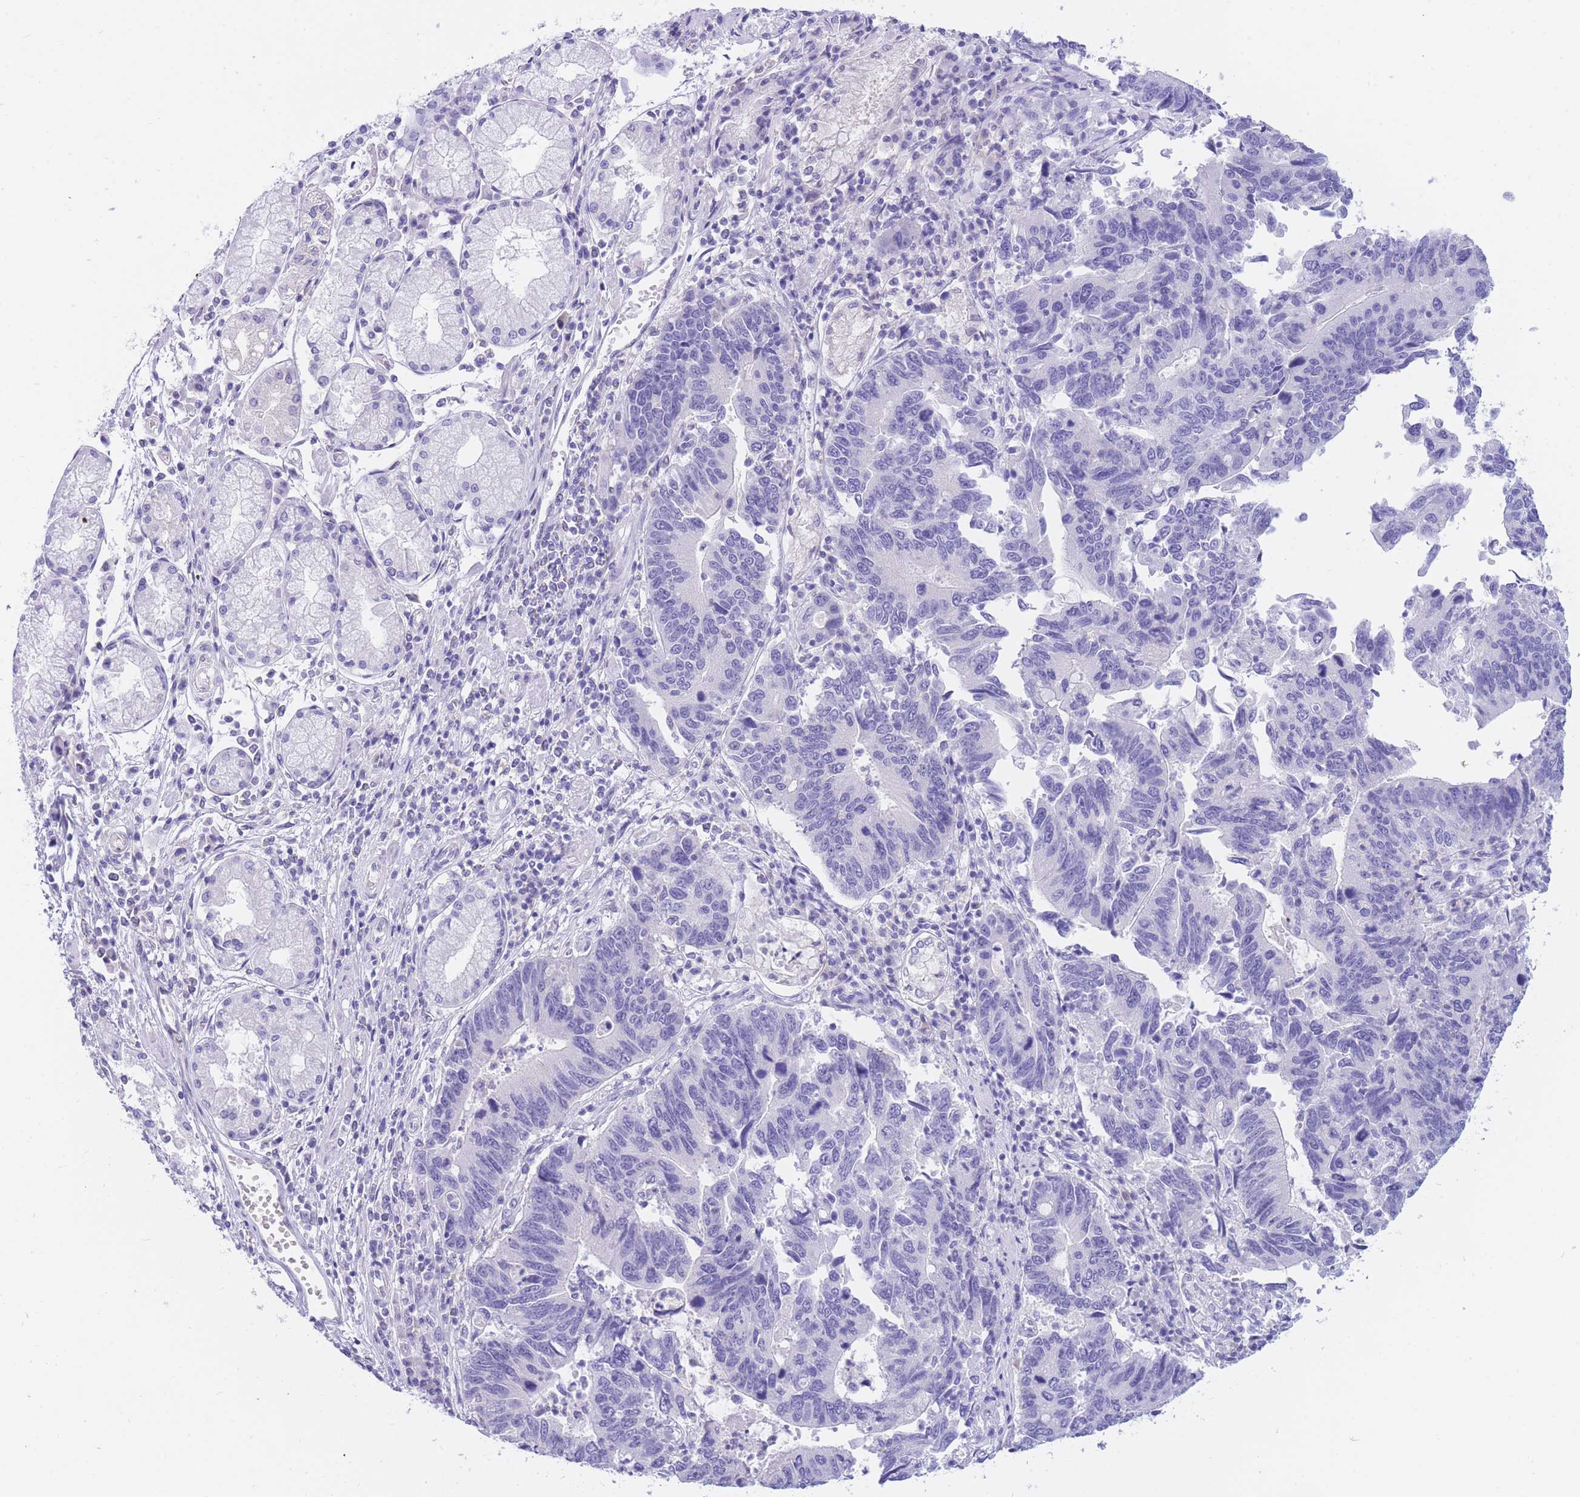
{"staining": {"intensity": "negative", "quantity": "none", "location": "none"}, "tissue": "stomach cancer", "cell_type": "Tumor cells", "image_type": "cancer", "snomed": [{"axis": "morphology", "description": "Adenocarcinoma, NOS"}, {"axis": "topography", "description": "Stomach"}], "caption": "Tumor cells are negative for protein expression in human adenocarcinoma (stomach). (DAB (3,3'-diaminobenzidine) immunohistochemistry with hematoxylin counter stain).", "gene": "SULT1A1", "patient": {"sex": "male", "age": 59}}